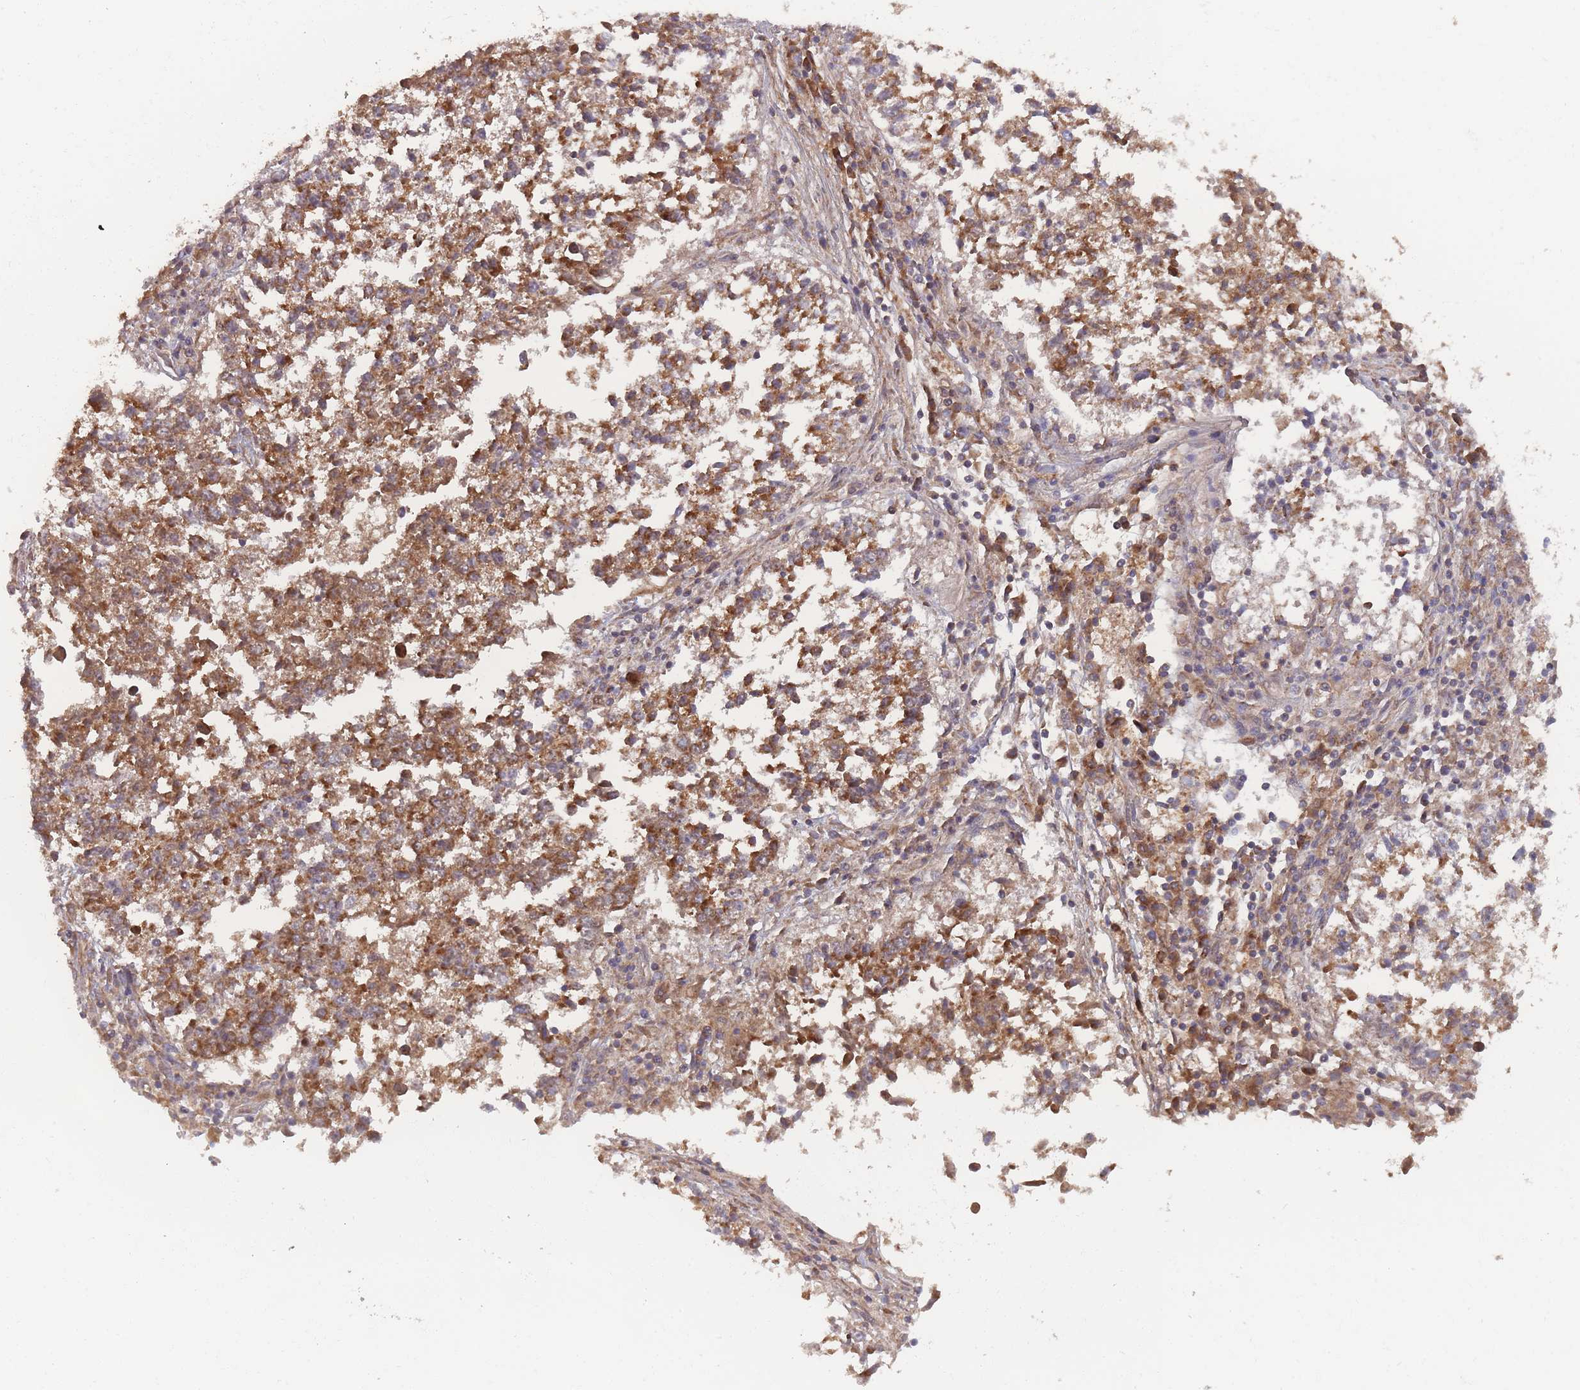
{"staining": {"intensity": "moderate", "quantity": ">75%", "location": "cytoplasmic/membranous"}, "tissue": "lung cancer", "cell_type": "Tumor cells", "image_type": "cancer", "snomed": [{"axis": "morphology", "description": "Squamous cell carcinoma, NOS"}, {"axis": "topography", "description": "Lung"}], "caption": "Protein expression analysis of lung cancer (squamous cell carcinoma) demonstrates moderate cytoplasmic/membranous staining in approximately >75% of tumor cells.", "gene": "ATP5MG", "patient": {"sex": "male", "age": 73}}